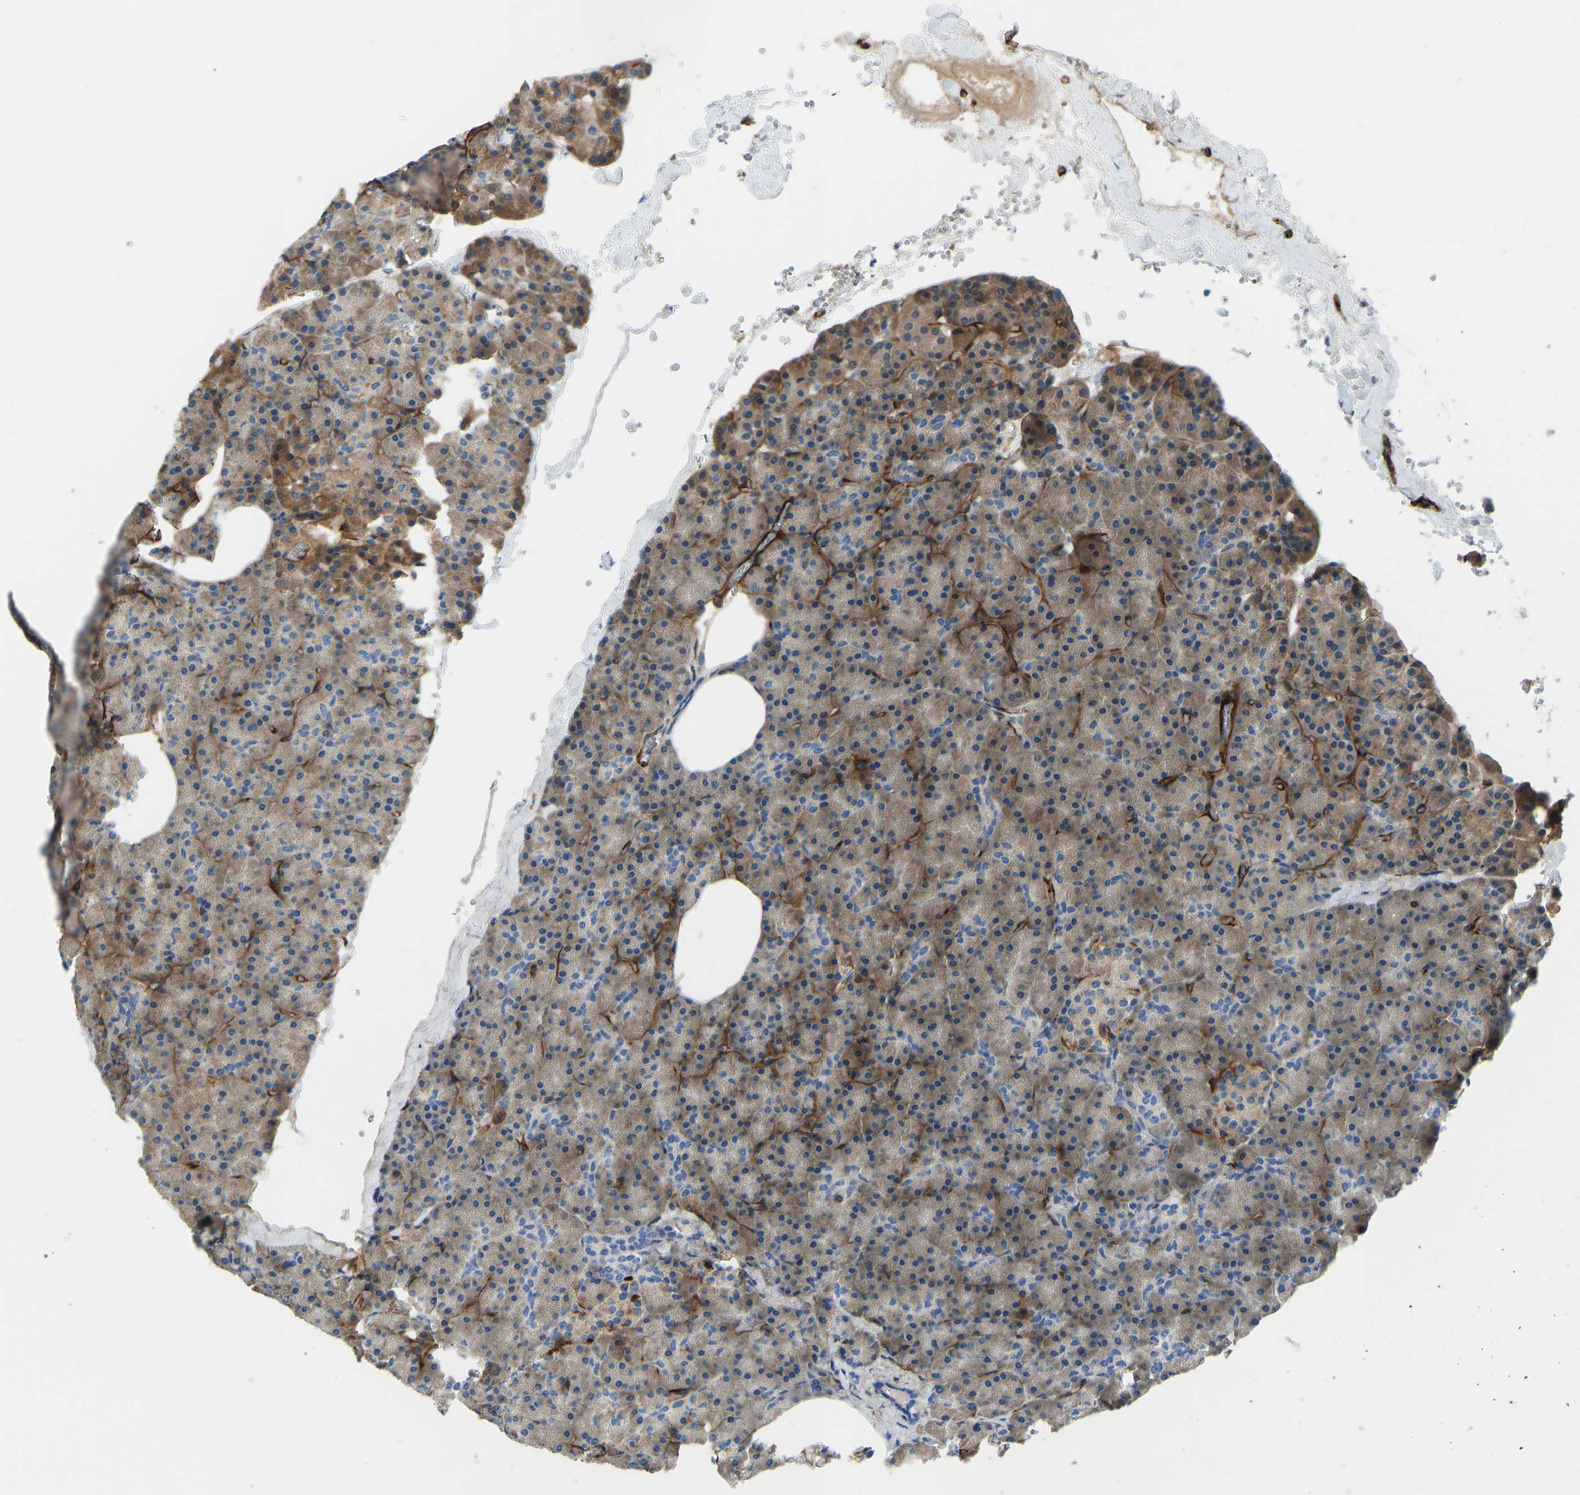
{"staining": {"intensity": "moderate", "quantity": ">75%", "location": "cytoplasmic/membranous"}, "tissue": "pancreas", "cell_type": "Exocrine glandular cells", "image_type": "normal", "snomed": [{"axis": "morphology", "description": "Normal tissue, NOS"}, {"axis": "morphology", "description": "Carcinoid, malignant, NOS"}, {"axis": "topography", "description": "Pancreas"}], "caption": "Pancreas stained for a protein reveals moderate cytoplasmic/membranous positivity in exocrine glandular cells. (Stains: DAB in brown, nuclei in blue, Microscopy: brightfield microscopy at high magnification).", "gene": "COL15A1", "patient": {"sex": "female", "age": 35}}